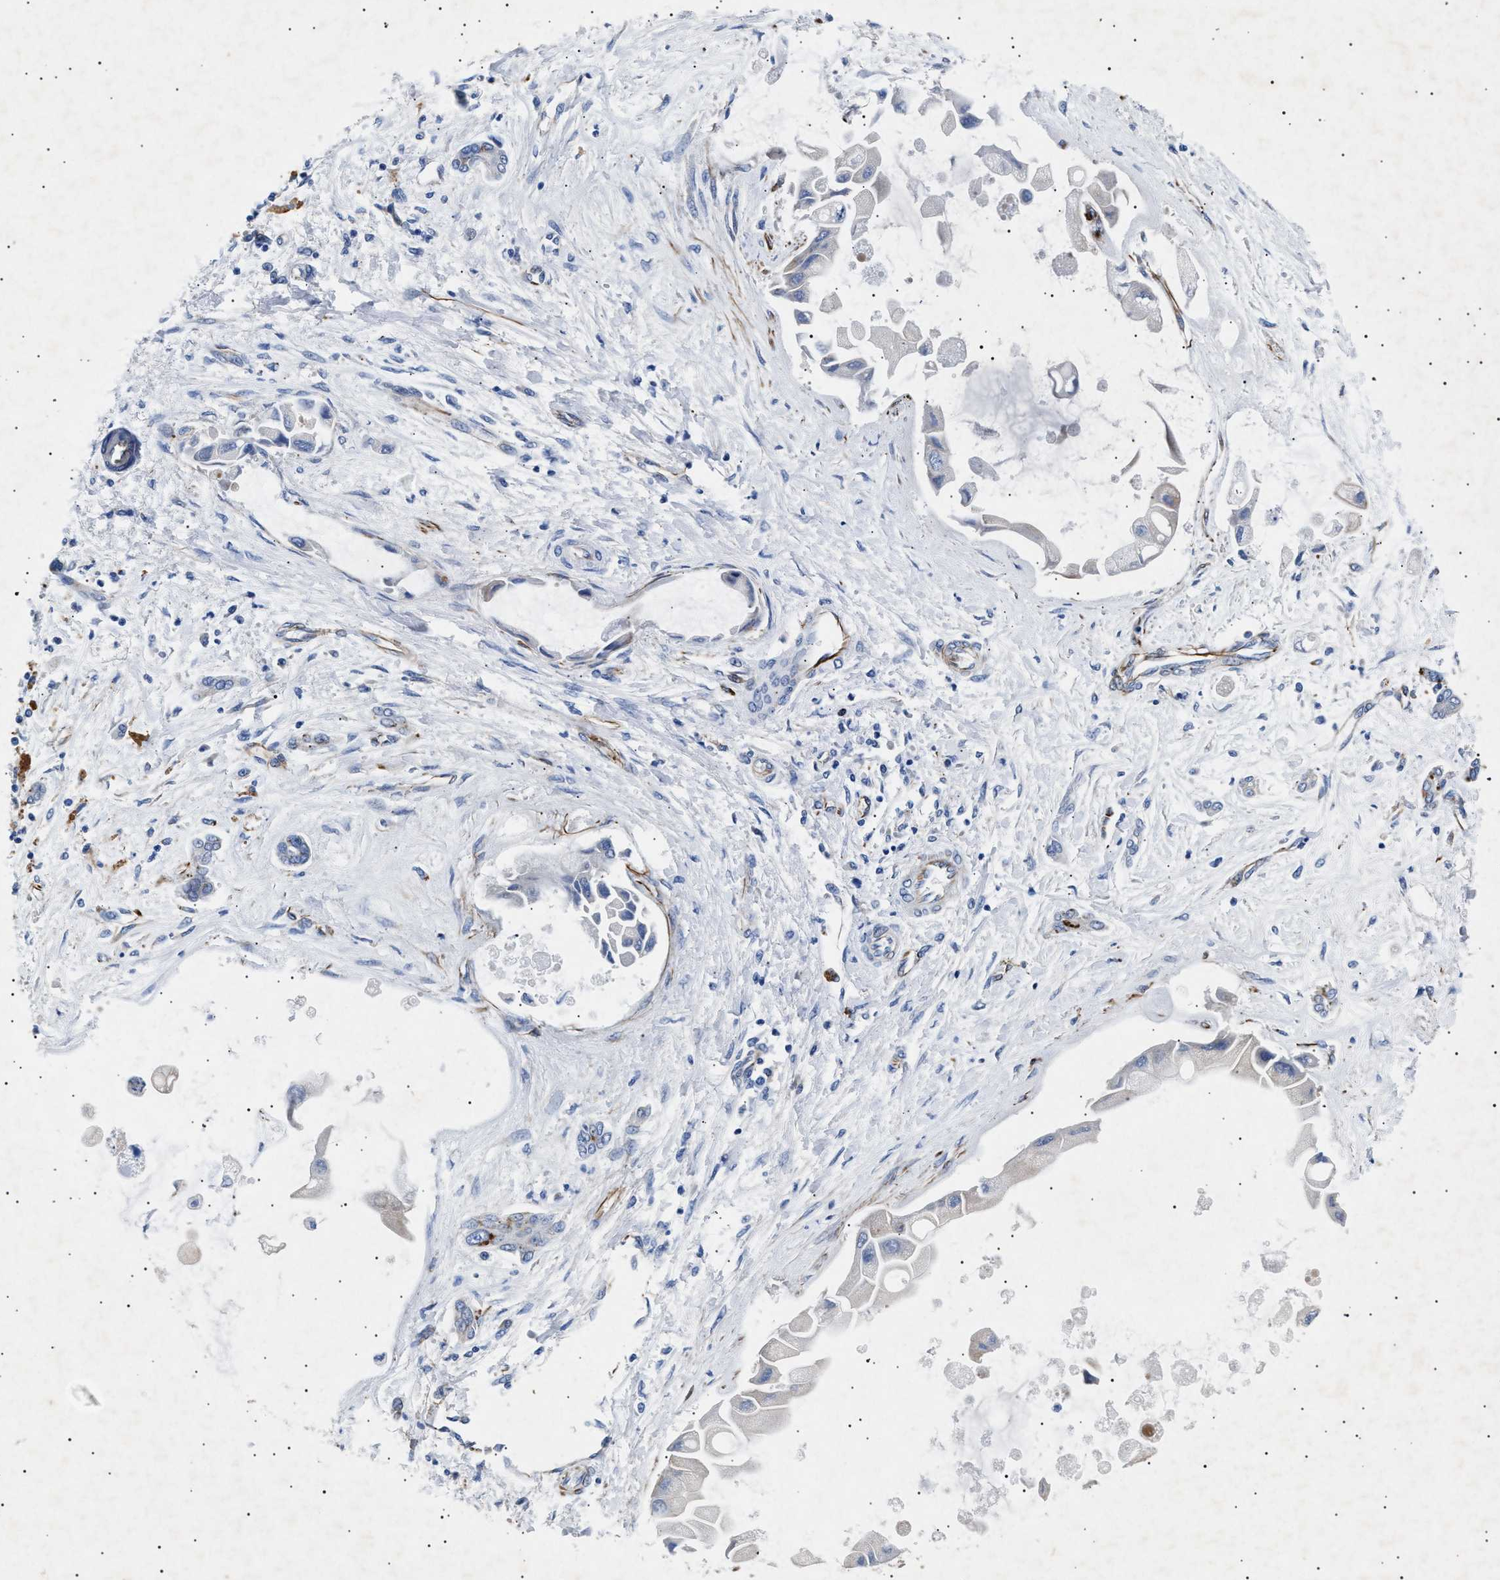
{"staining": {"intensity": "negative", "quantity": "none", "location": "none"}, "tissue": "liver cancer", "cell_type": "Tumor cells", "image_type": "cancer", "snomed": [{"axis": "morphology", "description": "Cholangiocarcinoma"}, {"axis": "topography", "description": "Liver"}], "caption": "Immunohistochemistry image of neoplastic tissue: liver cancer stained with DAB exhibits no significant protein staining in tumor cells. (IHC, brightfield microscopy, high magnification).", "gene": "OLFML2A", "patient": {"sex": "male", "age": 50}}